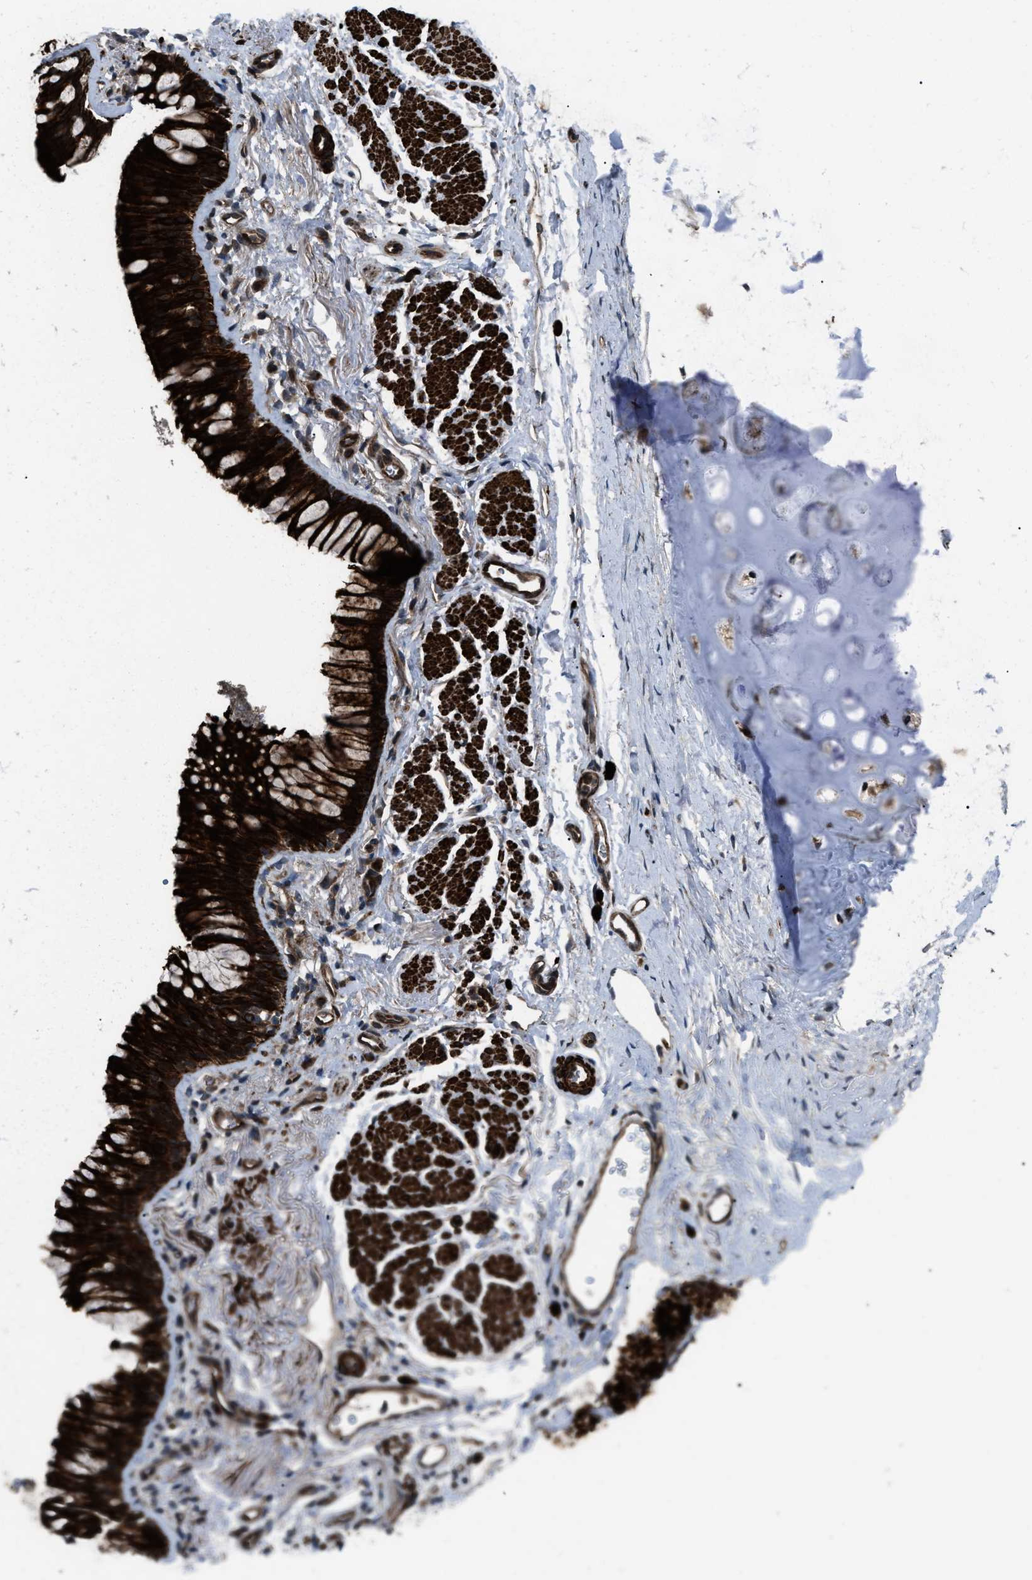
{"staining": {"intensity": "strong", "quantity": ">75%", "location": "cytoplasmic/membranous"}, "tissue": "adipose tissue", "cell_type": "Adipocytes", "image_type": "normal", "snomed": [{"axis": "morphology", "description": "Normal tissue, NOS"}, {"axis": "topography", "description": "Cartilage tissue"}, {"axis": "topography", "description": "Bronchus"}], "caption": "Immunohistochemistry (IHC) image of unremarkable adipose tissue: human adipose tissue stained using immunohistochemistry (IHC) reveals high levels of strong protein expression localized specifically in the cytoplasmic/membranous of adipocytes, appearing as a cytoplasmic/membranous brown color.", "gene": "IRAK4", "patient": {"sex": "female", "age": 53}}